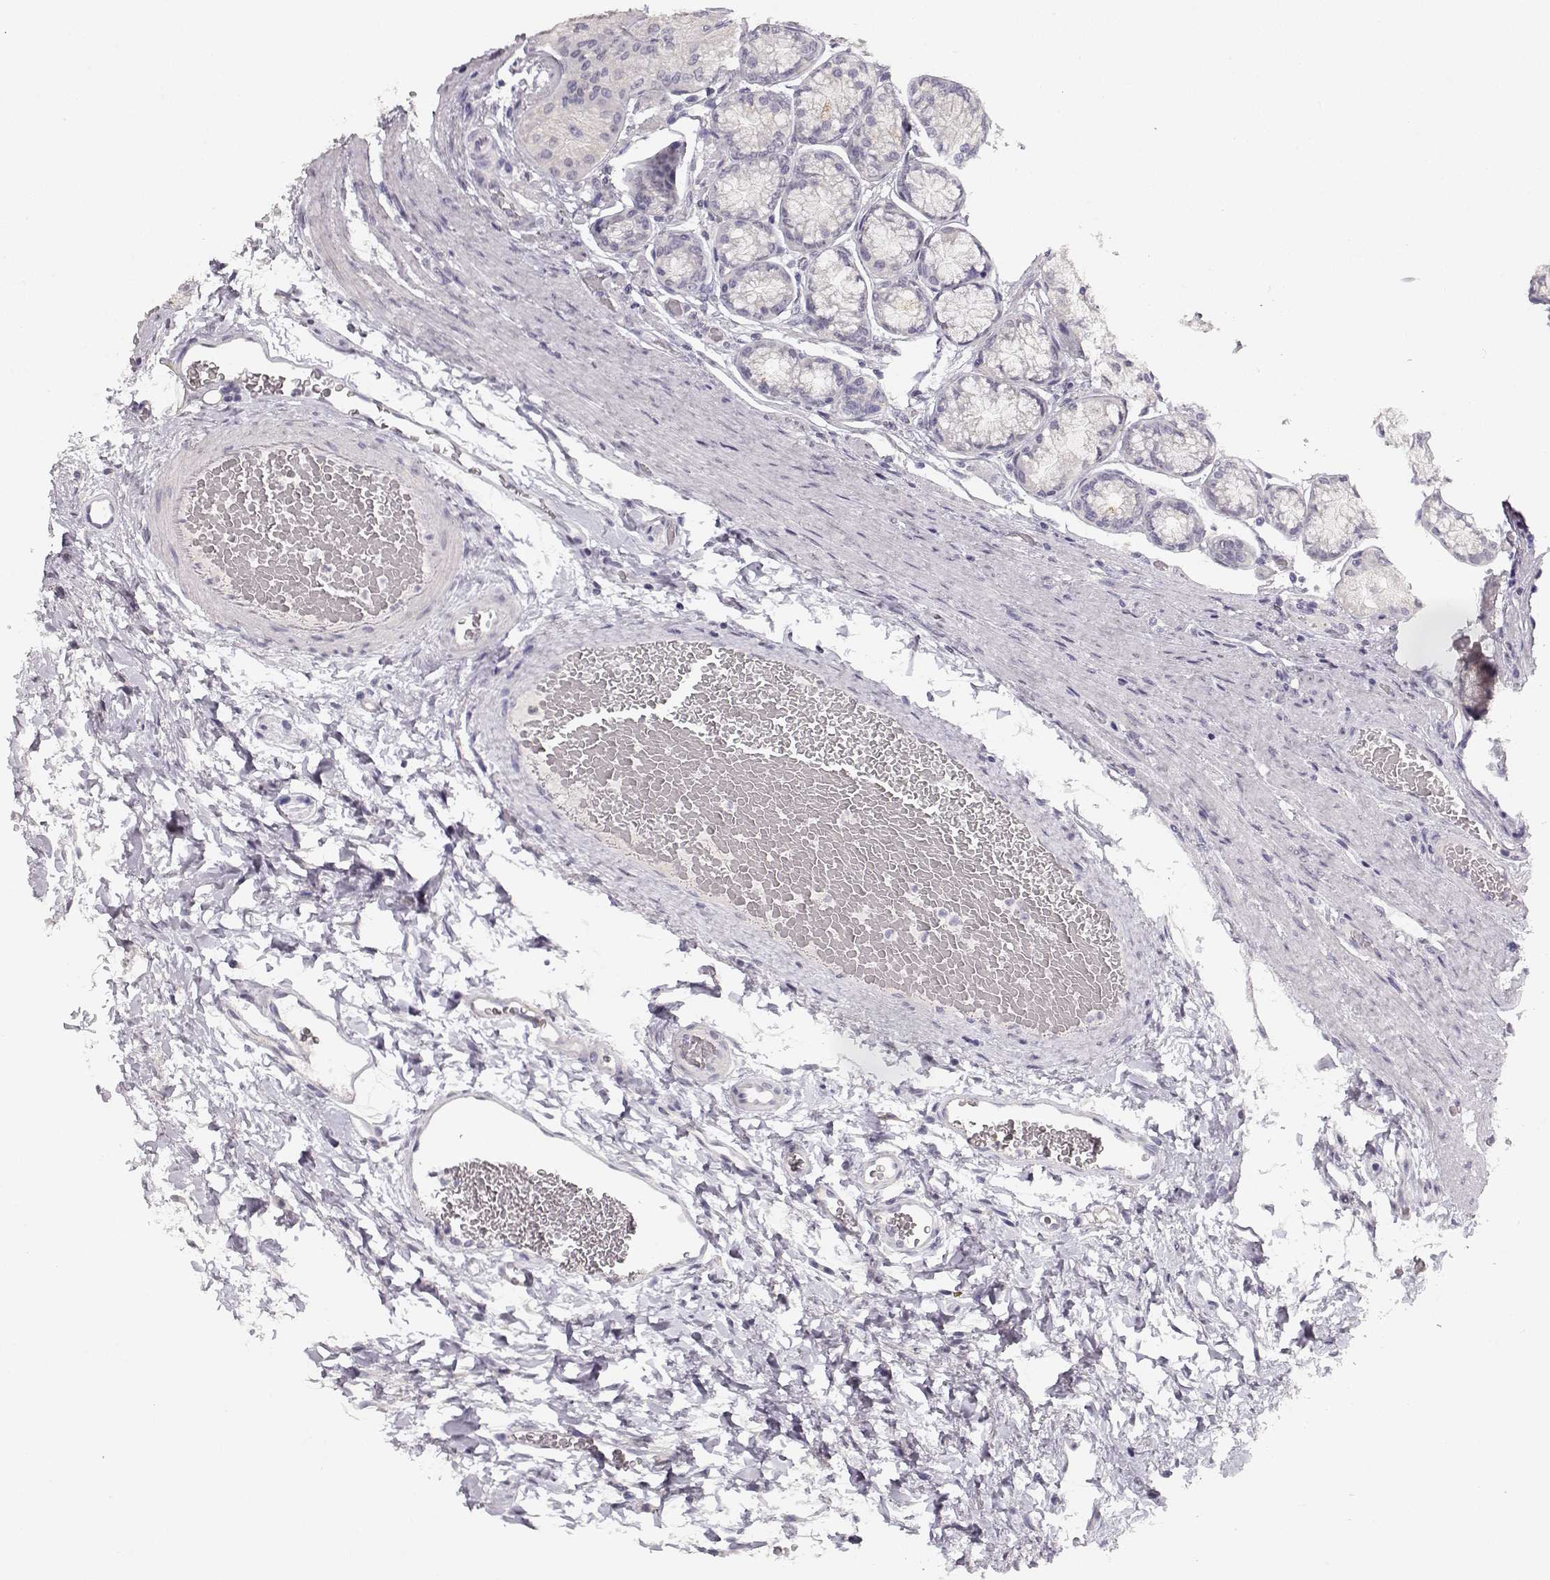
{"staining": {"intensity": "negative", "quantity": "none", "location": "none"}, "tissue": "stomach", "cell_type": "Glandular cells", "image_type": "normal", "snomed": [{"axis": "morphology", "description": "Normal tissue, NOS"}, {"axis": "morphology", "description": "Adenocarcinoma, NOS"}, {"axis": "morphology", "description": "Adenocarcinoma, High grade"}, {"axis": "topography", "description": "Stomach, upper"}, {"axis": "topography", "description": "Stomach"}], "caption": "An IHC micrograph of benign stomach is shown. There is no staining in glandular cells of stomach. The staining is performed using DAB (3,3'-diaminobenzidine) brown chromogen with nuclei counter-stained in using hematoxylin.", "gene": "TPH2", "patient": {"sex": "female", "age": 65}}